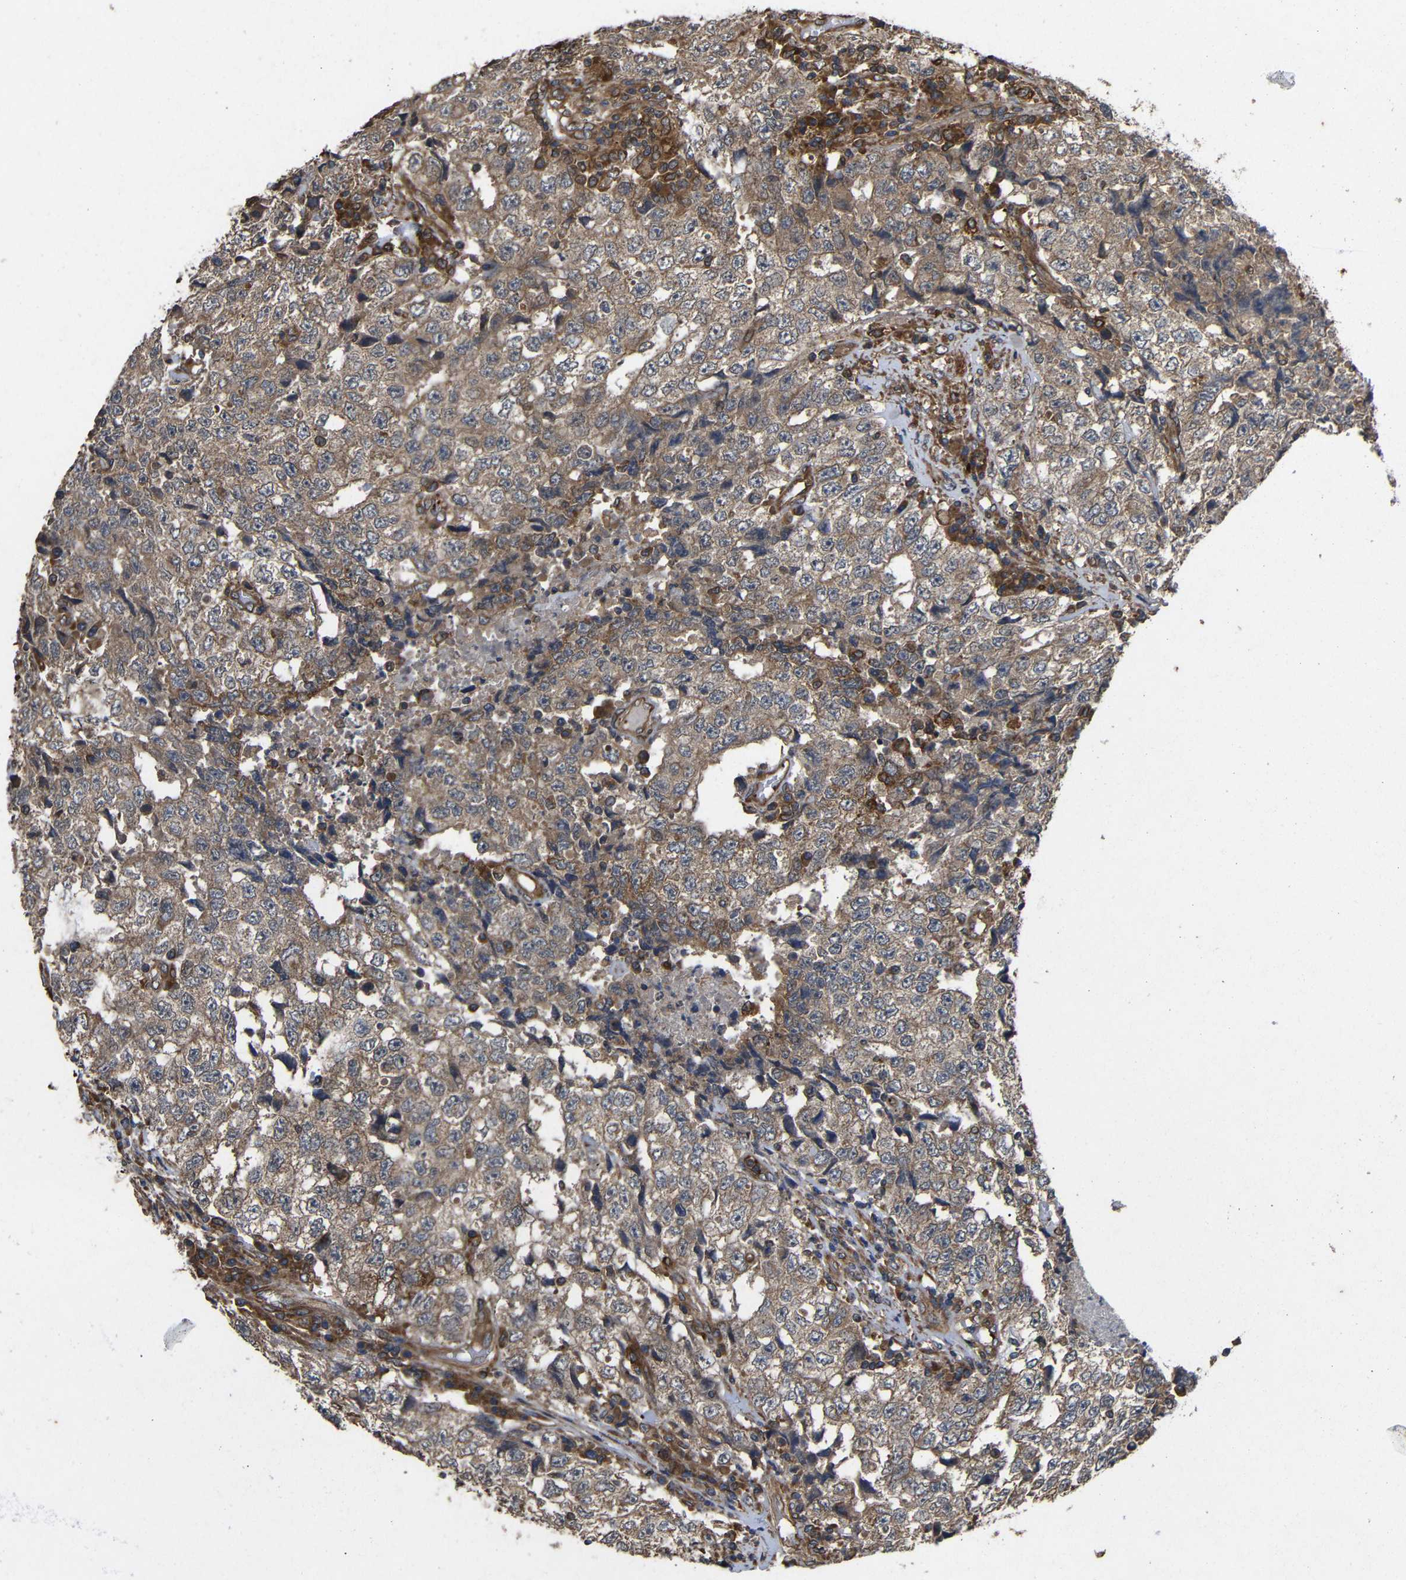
{"staining": {"intensity": "moderate", "quantity": ">75%", "location": "cytoplasmic/membranous"}, "tissue": "testis cancer", "cell_type": "Tumor cells", "image_type": "cancer", "snomed": [{"axis": "morphology", "description": "Necrosis, NOS"}, {"axis": "morphology", "description": "Carcinoma, Embryonal, NOS"}, {"axis": "topography", "description": "Testis"}], "caption": "Testis cancer (embryonal carcinoma) tissue demonstrates moderate cytoplasmic/membranous positivity in about >75% of tumor cells (Stains: DAB (3,3'-diaminobenzidine) in brown, nuclei in blue, Microscopy: brightfield microscopy at high magnification).", "gene": "EIF2S1", "patient": {"sex": "male", "age": 19}}